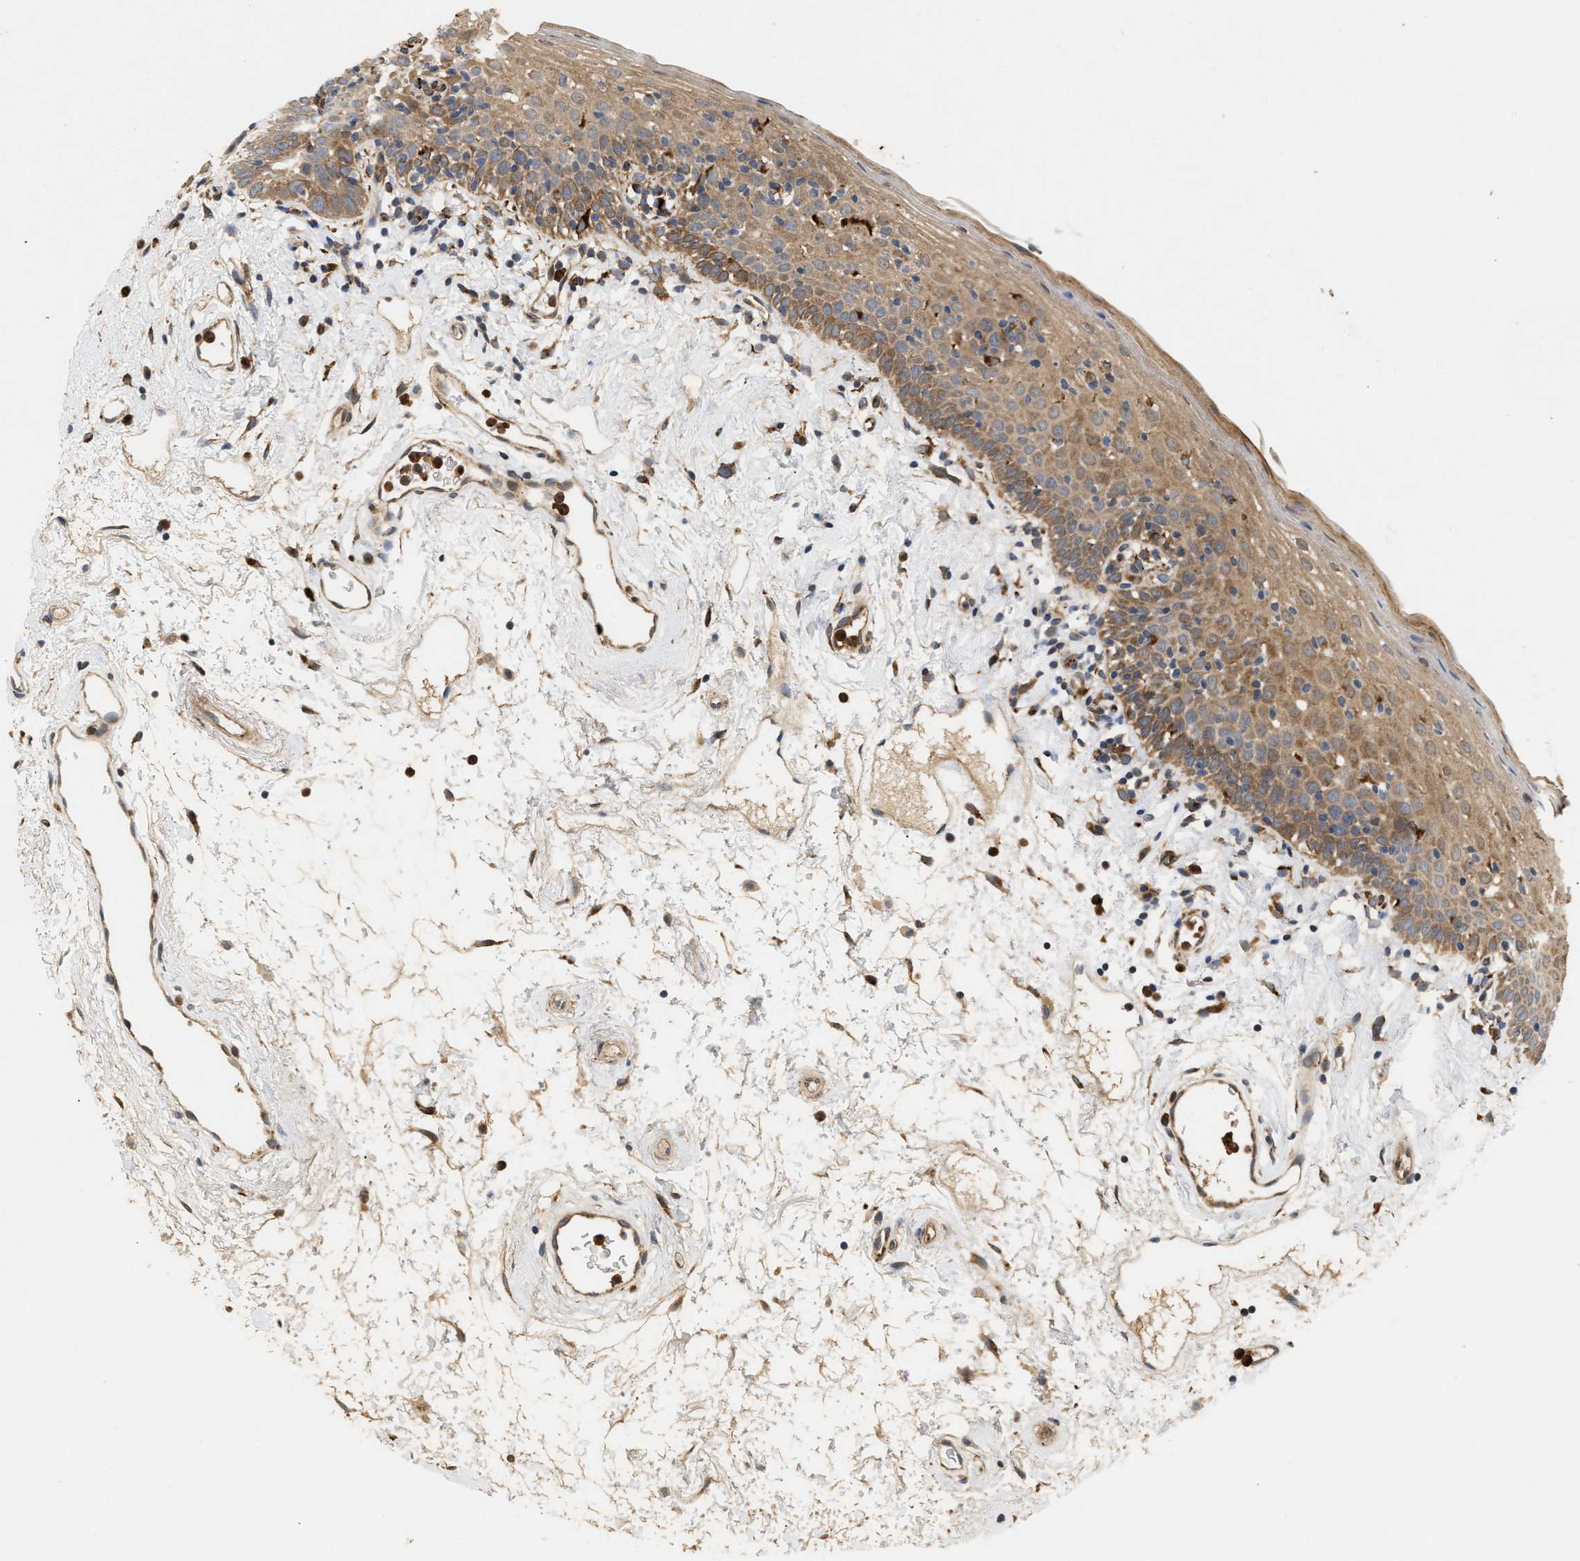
{"staining": {"intensity": "moderate", "quantity": ">75%", "location": "cytoplasmic/membranous"}, "tissue": "oral mucosa", "cell_type": "Squamous epithelial cells", "image_type": "normal", "snomed": [{"axis": "morphology", "description": "Normal tissue, NOS"}, {"axis": "topography", "description": "Oral tissue"}], "caption": "This photomicrograph exhibits IHC staining of benign oral mucosa, with medium moderate cytoplasmic/membranous expression in approximately >75% of squamous epithelial cells.", "gene": "PLCD1", "patient": {"sex": "male", "age": 66}}